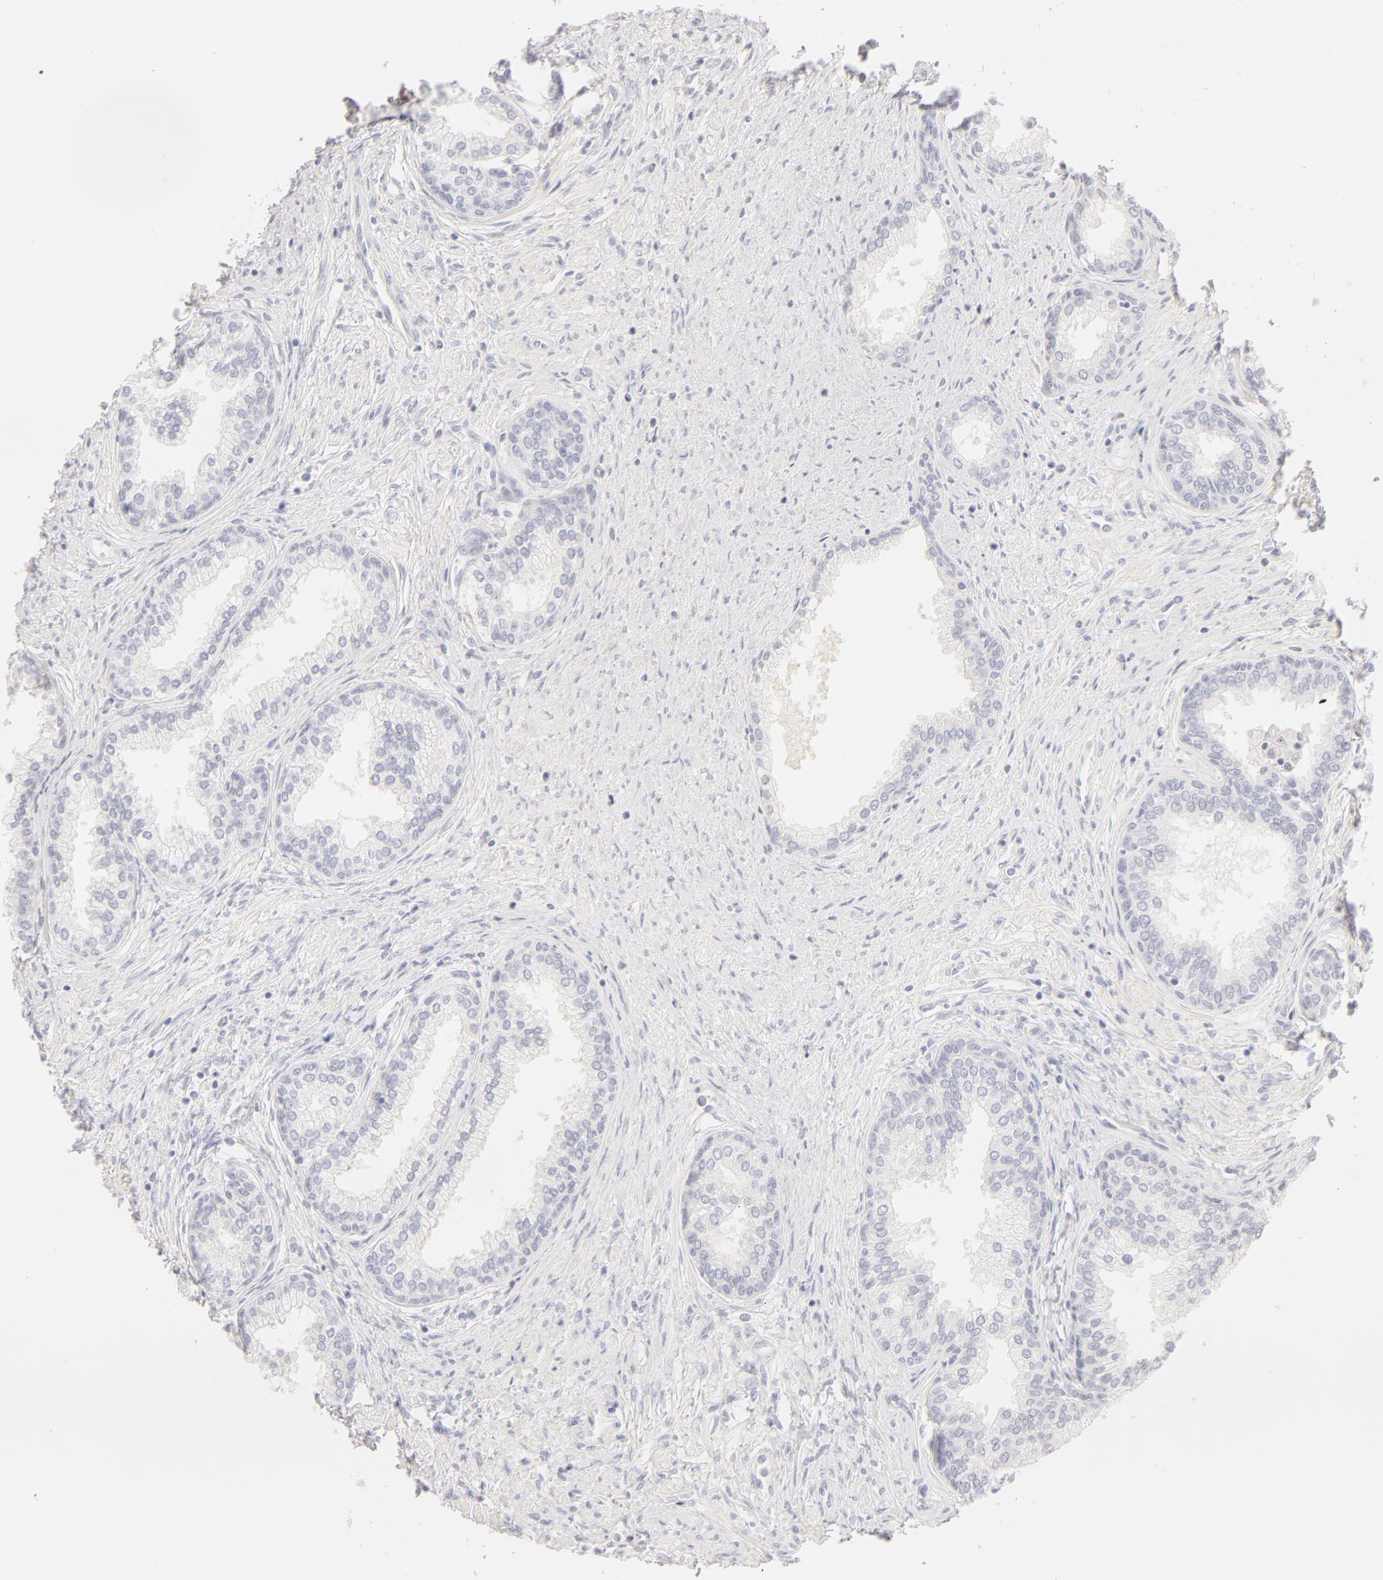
{"staining": {"intensity": "negative", "quantity": "none", "location": "none"}, "tissue": "prostate", "cell_type": "Glandular cells", "image_type": "normal", "snomed": [{"axis": "morphology", "description": "Normal tissue, NOS"}, {"axis": "topography", "description": "Prostate"}], "caption": "The histopathology image demonstrates no staining of glandular cells in unremarkable prostate.", "gene": "LGALS7B", "patient": {"sex": "male", "age": 68}}